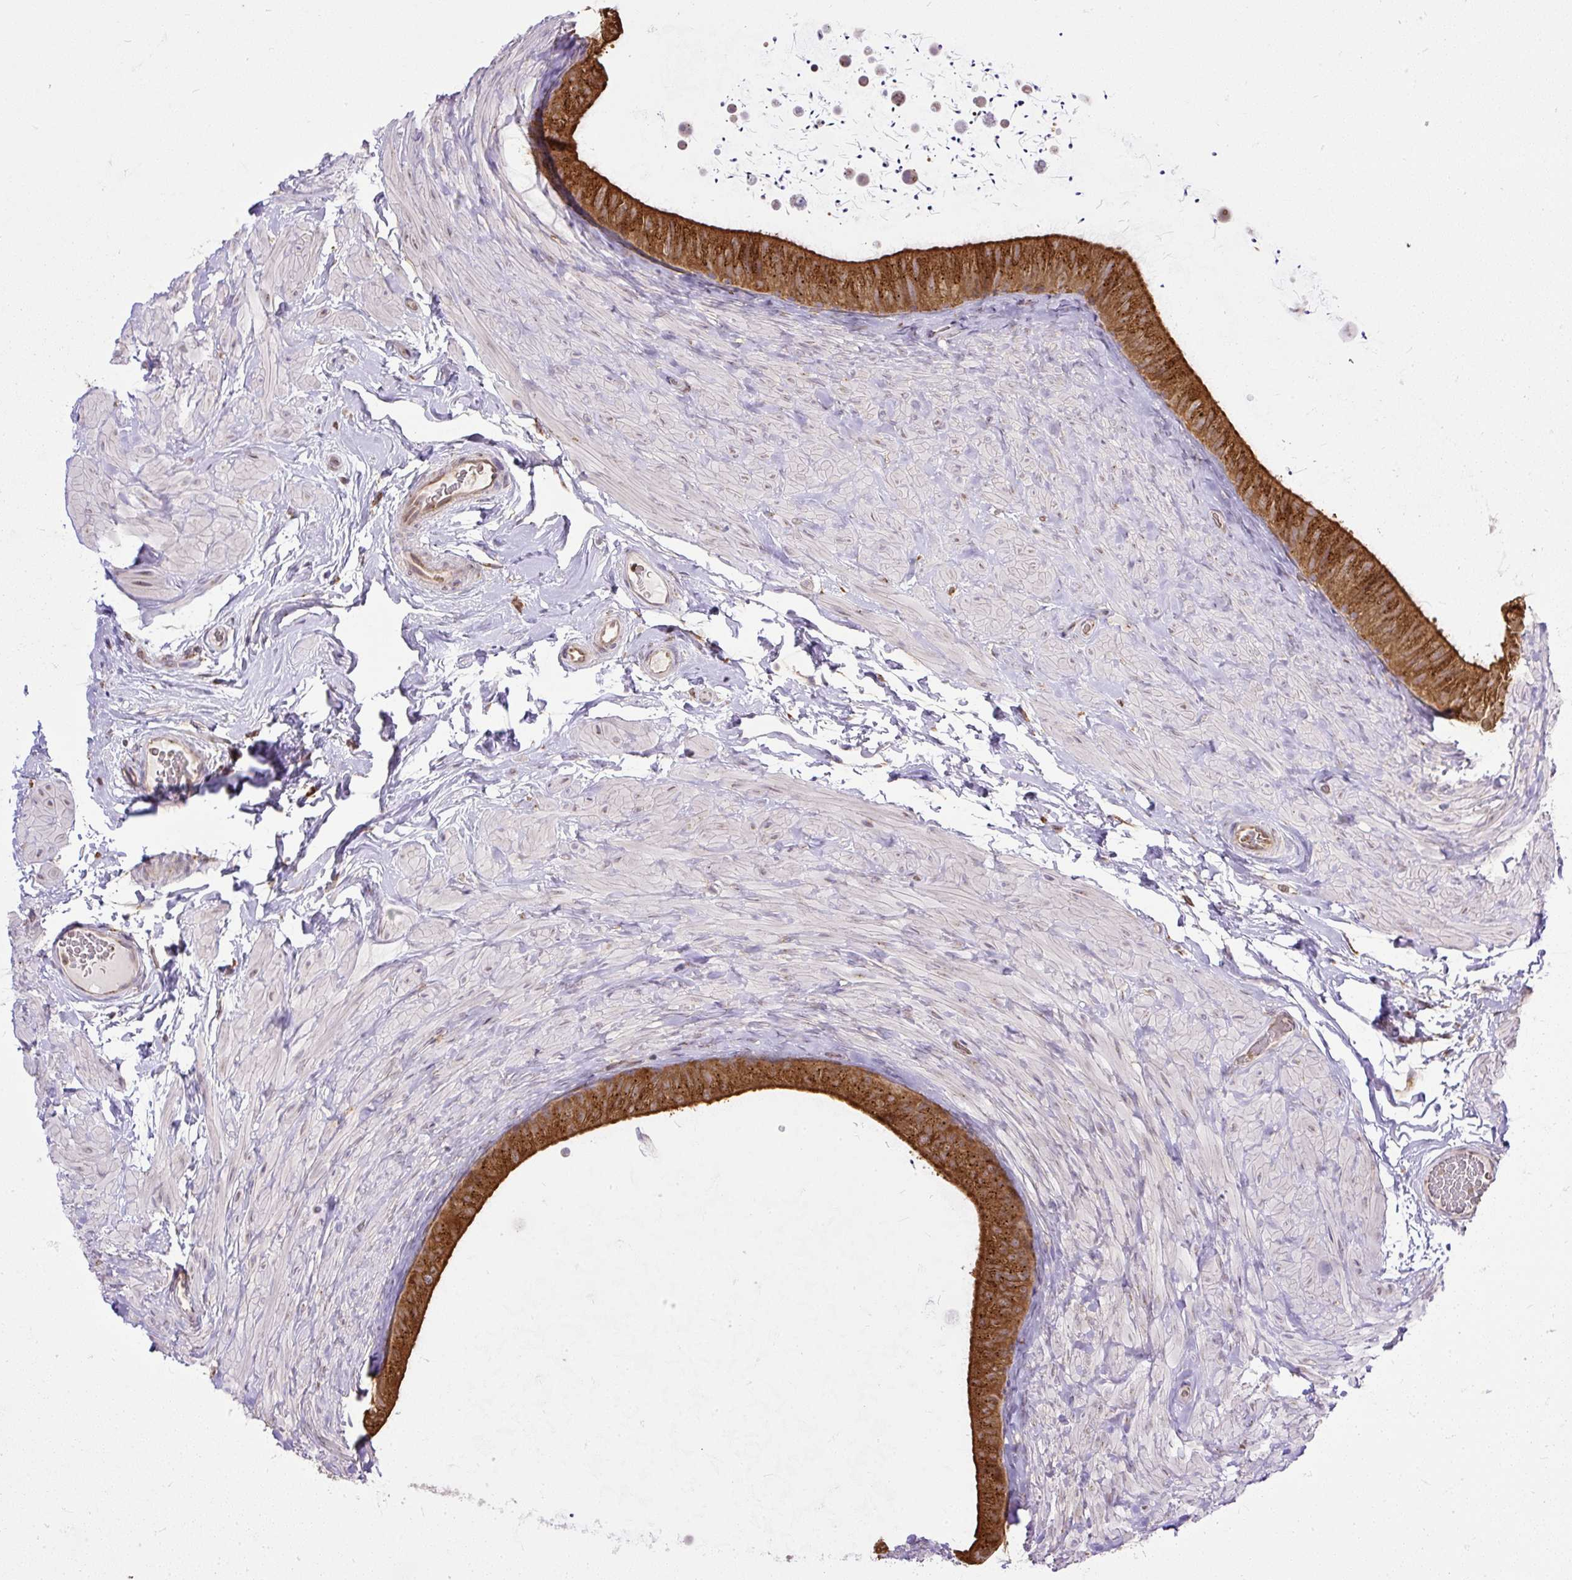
{"staining": {"intensity": "strong", "quantity": ">75%", "location": "cytoplasmic/membranous"}, "tissue": "epididymis", "cell_type": "Glandular cells", "image_type": "normal", "snomed": [{"axis": "morphology", "description": "Normal tissue, NOS"}, {"axis": "topography", "description": "Epididymis, spermatic cord, NOS"}, {"axis": "topography", "description": "Epididymis"}], "caption": "Immunohistochemistry (IHC) photomicrograph of benign epididymis: epididymis stained using immunohistochemistry (IHC) reveals high levels of strong protein expression localized specifically in the cytoplasmic/membranous of glandular cells, appearing as a cytoplasmic/membranous brown color.", "gene": "SMC4", "patient": {"sex": "male", "age": 31}}